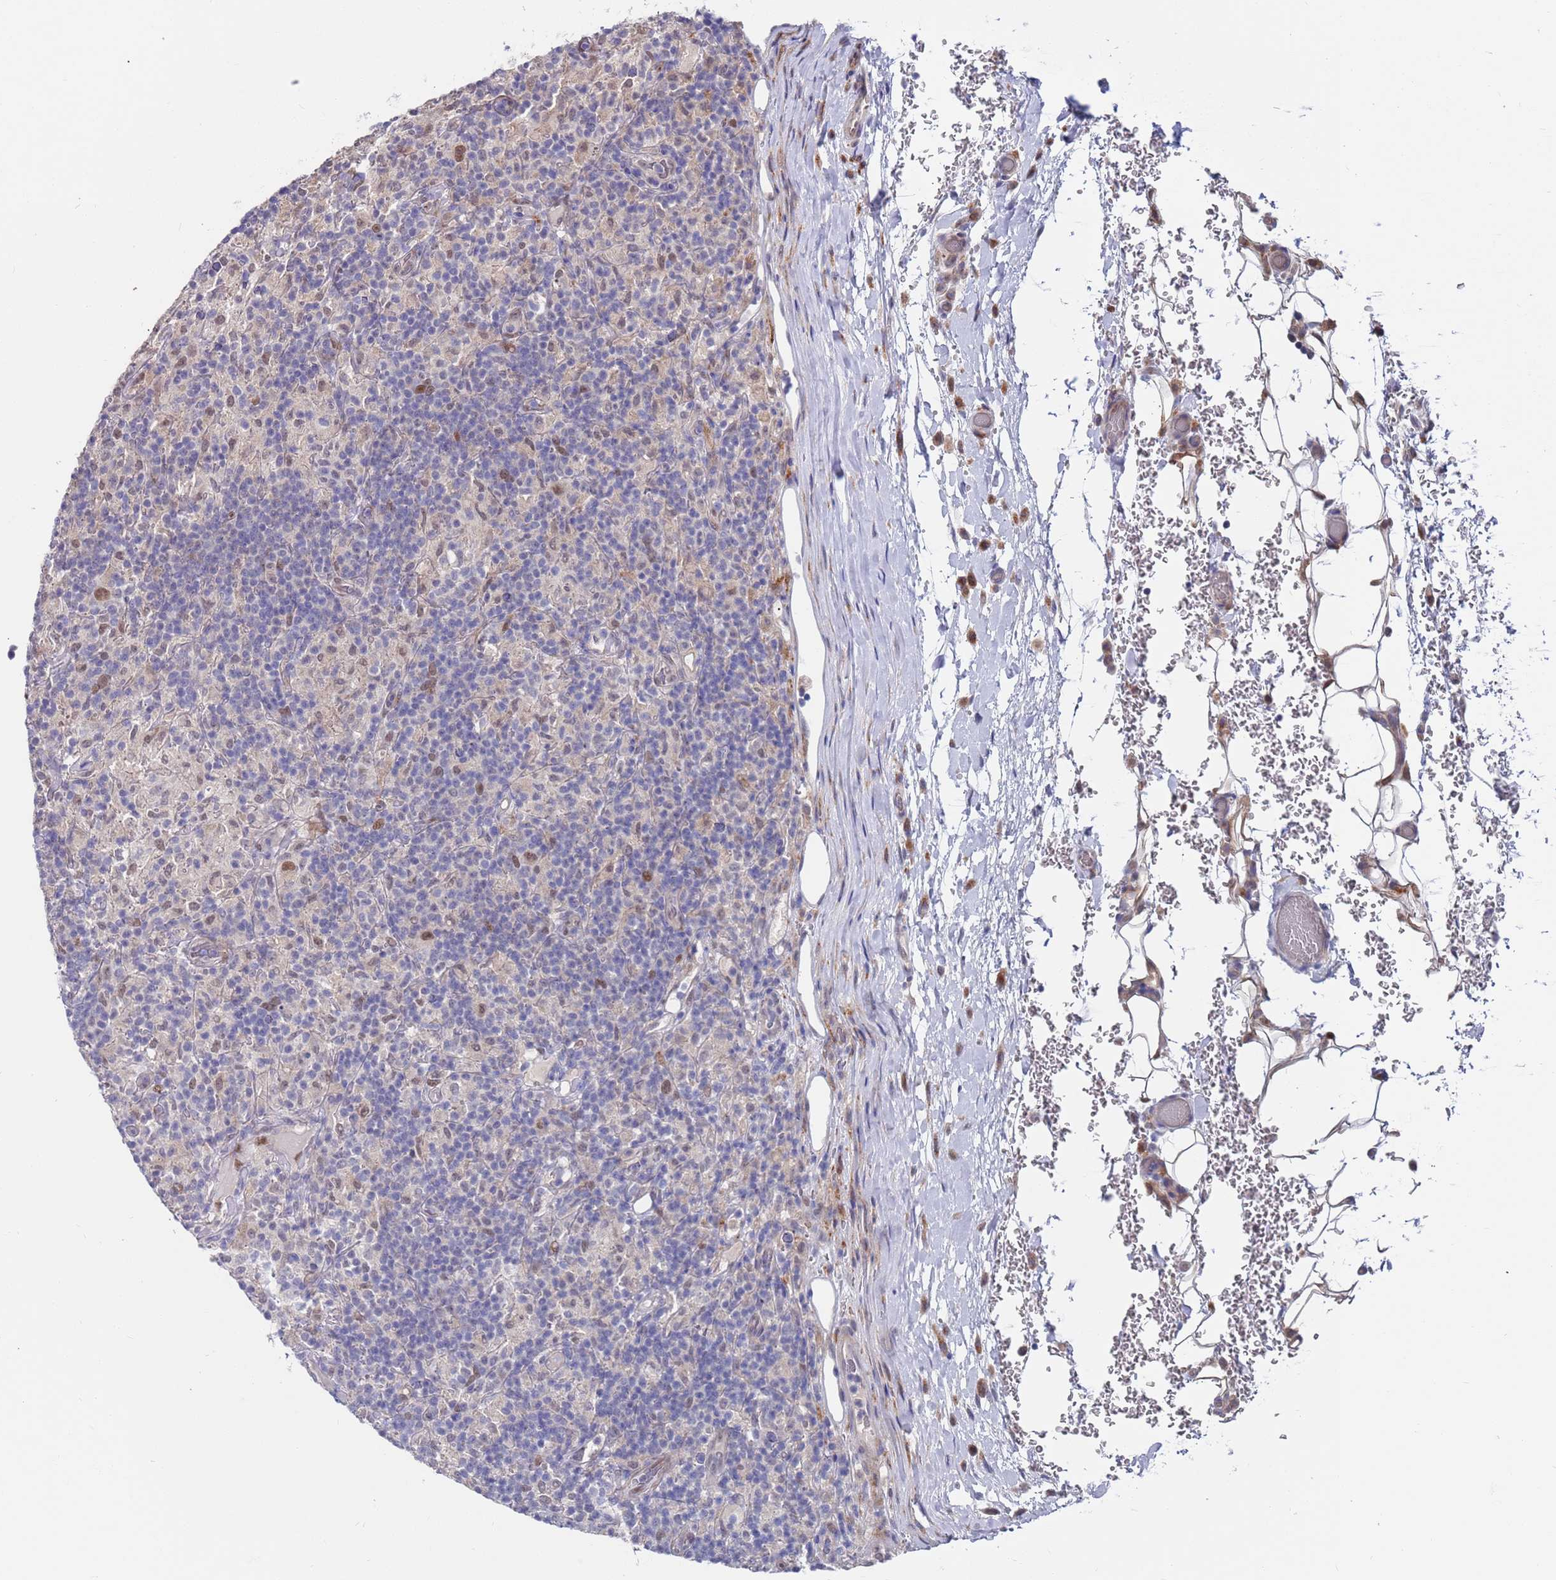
{"staining": {"intensity": "moderate", "quantity": ">75%", "location": "nuclear"}, "tissue": "lymphoma", "cell_type": "Tumor cells", "image_type": "cancer", "snomed": [{"axis": "morphology", "description": "Hodgkin's disease, NOS"}, {"axis": "topography", "description": "Lymph node"}], "caption": "Immunohistochemical staining of human lymphoma shows moderate nuclear protein staining in approximately >75% of tumor cells.", "gene": "FBXO27", "patient": {"sex": "male", "age": 70}}